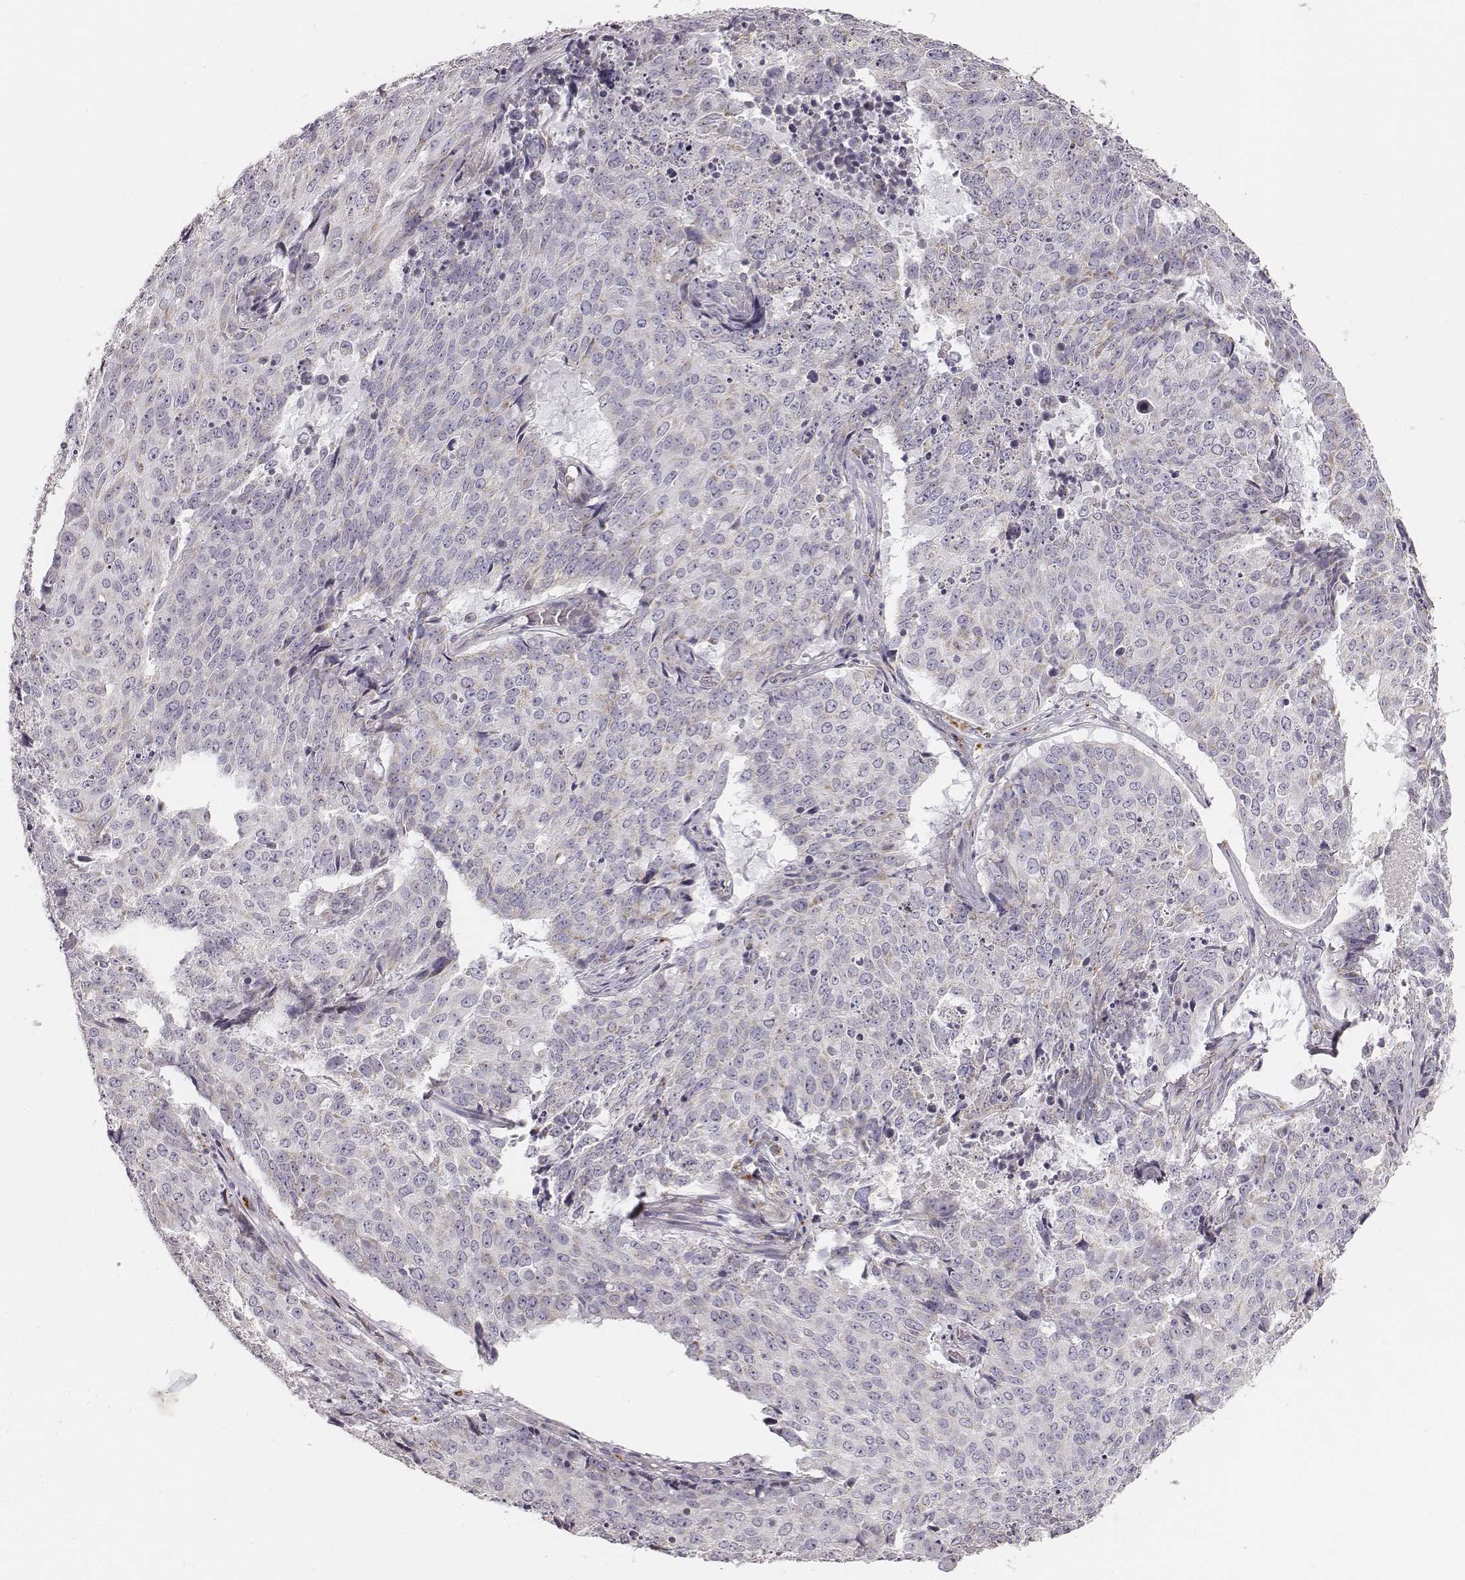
{"staining": {"intensity": "negative", "quantity": "none", "location": "none"}, "tissue": "lung cancer", "cell_type": "Tumor cells", "image_type": "cancer", "snomed": [{"axis": "morphology", "description": "Normal tissue, NOS"}, {"axis": "morphology", "description": "Squamous cell carcinoma, NOS"}, {"axis": "topography", "description": "Bronchus"}, {"axis": "topography", "description": "Lung"}], "caption": "An immunohistochemistry micrograph of lung squamous cell carcinoma is shown. There is no staining in tumor cells of lung squamous cell carcinoma. (Stains: DAB (3,3'-diaminobenzidine) immunohistochemistry with hematoxylin counter stain, Microscopy: brightfield microscopy at high magnification).", "gene": "UBL4B", "patient": {"sex": "male", "age": 64}}